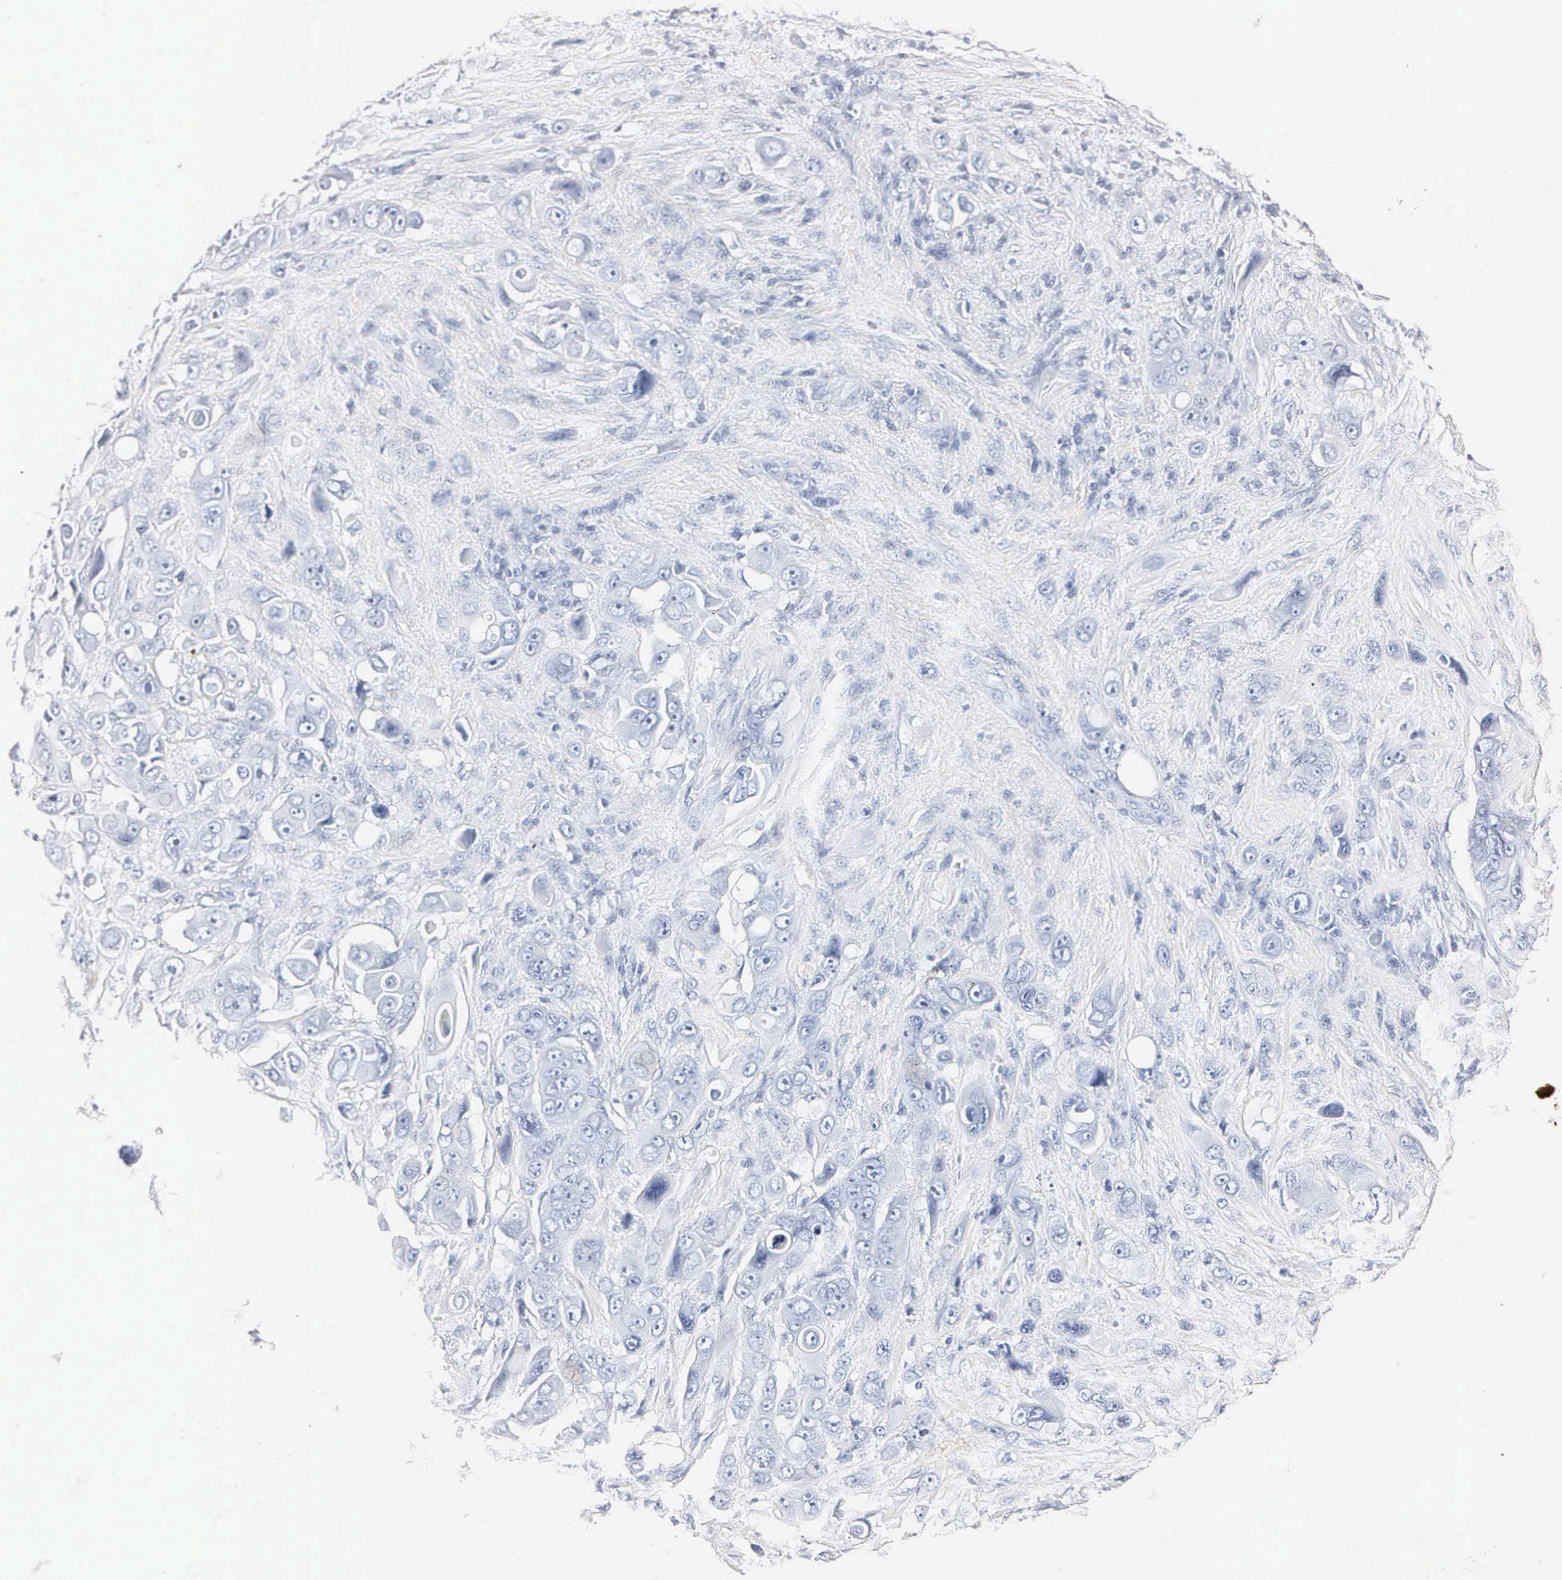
{"staining": {"intensity": "negative", "quantity": "none", "location": "none"}, "tissue": "liver cancer", "cell_type": "Tumor cells", "image_type": "cancer", "snomed": [{"axis": "morphology", "description": "Cholangiocarcinoma"}, {"axis": "topography", "description": "Liver"}], "caption": "Immunohistochemical staining of human liver cholangiocarcinoma demonstrates no significant expression in tumor cells.", "gene": "MB", "patient": {"sex": "female", "age": 79}}